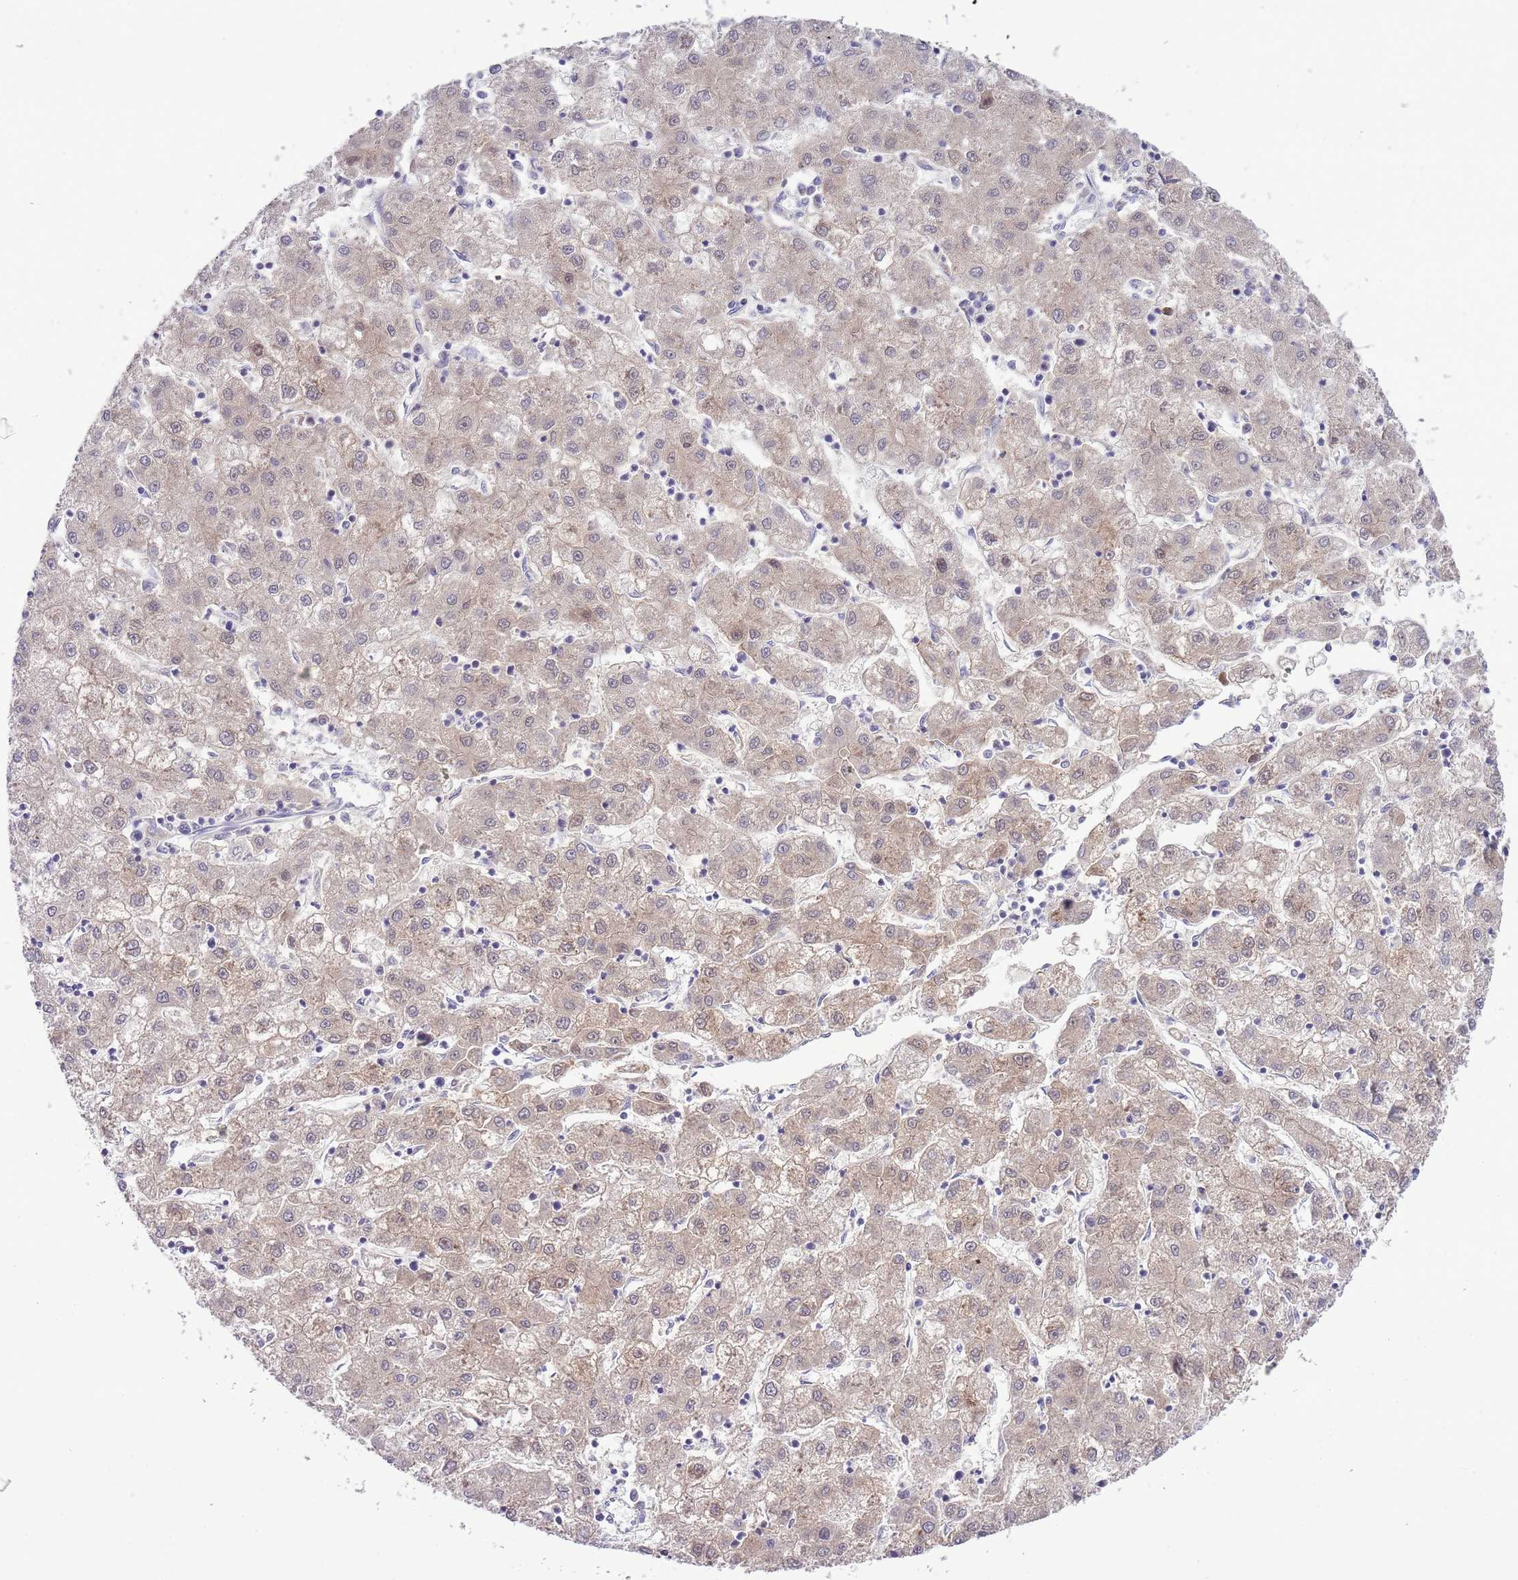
{"staining": {"intensity": "weak", "quantity": "<25%", "location": "cytoplasmic/membranous"}, "tissue": "liver cancer", "cell_type": "Tumor cells", "image_type": "cancer", "snomed": [{"axis": "morphology", "description": "Carcinoma, Hepatocellular, NOS"}, {"axis": "topography", "description": "Liver"}], "caption": "This is an immunohistochemistry (IHC) photomicrograph of liver hepatocellular carcinoma. There is no staining in tumor cells.", "gene": "GALK2", "patient": {"sex": "male", "age": 72}}